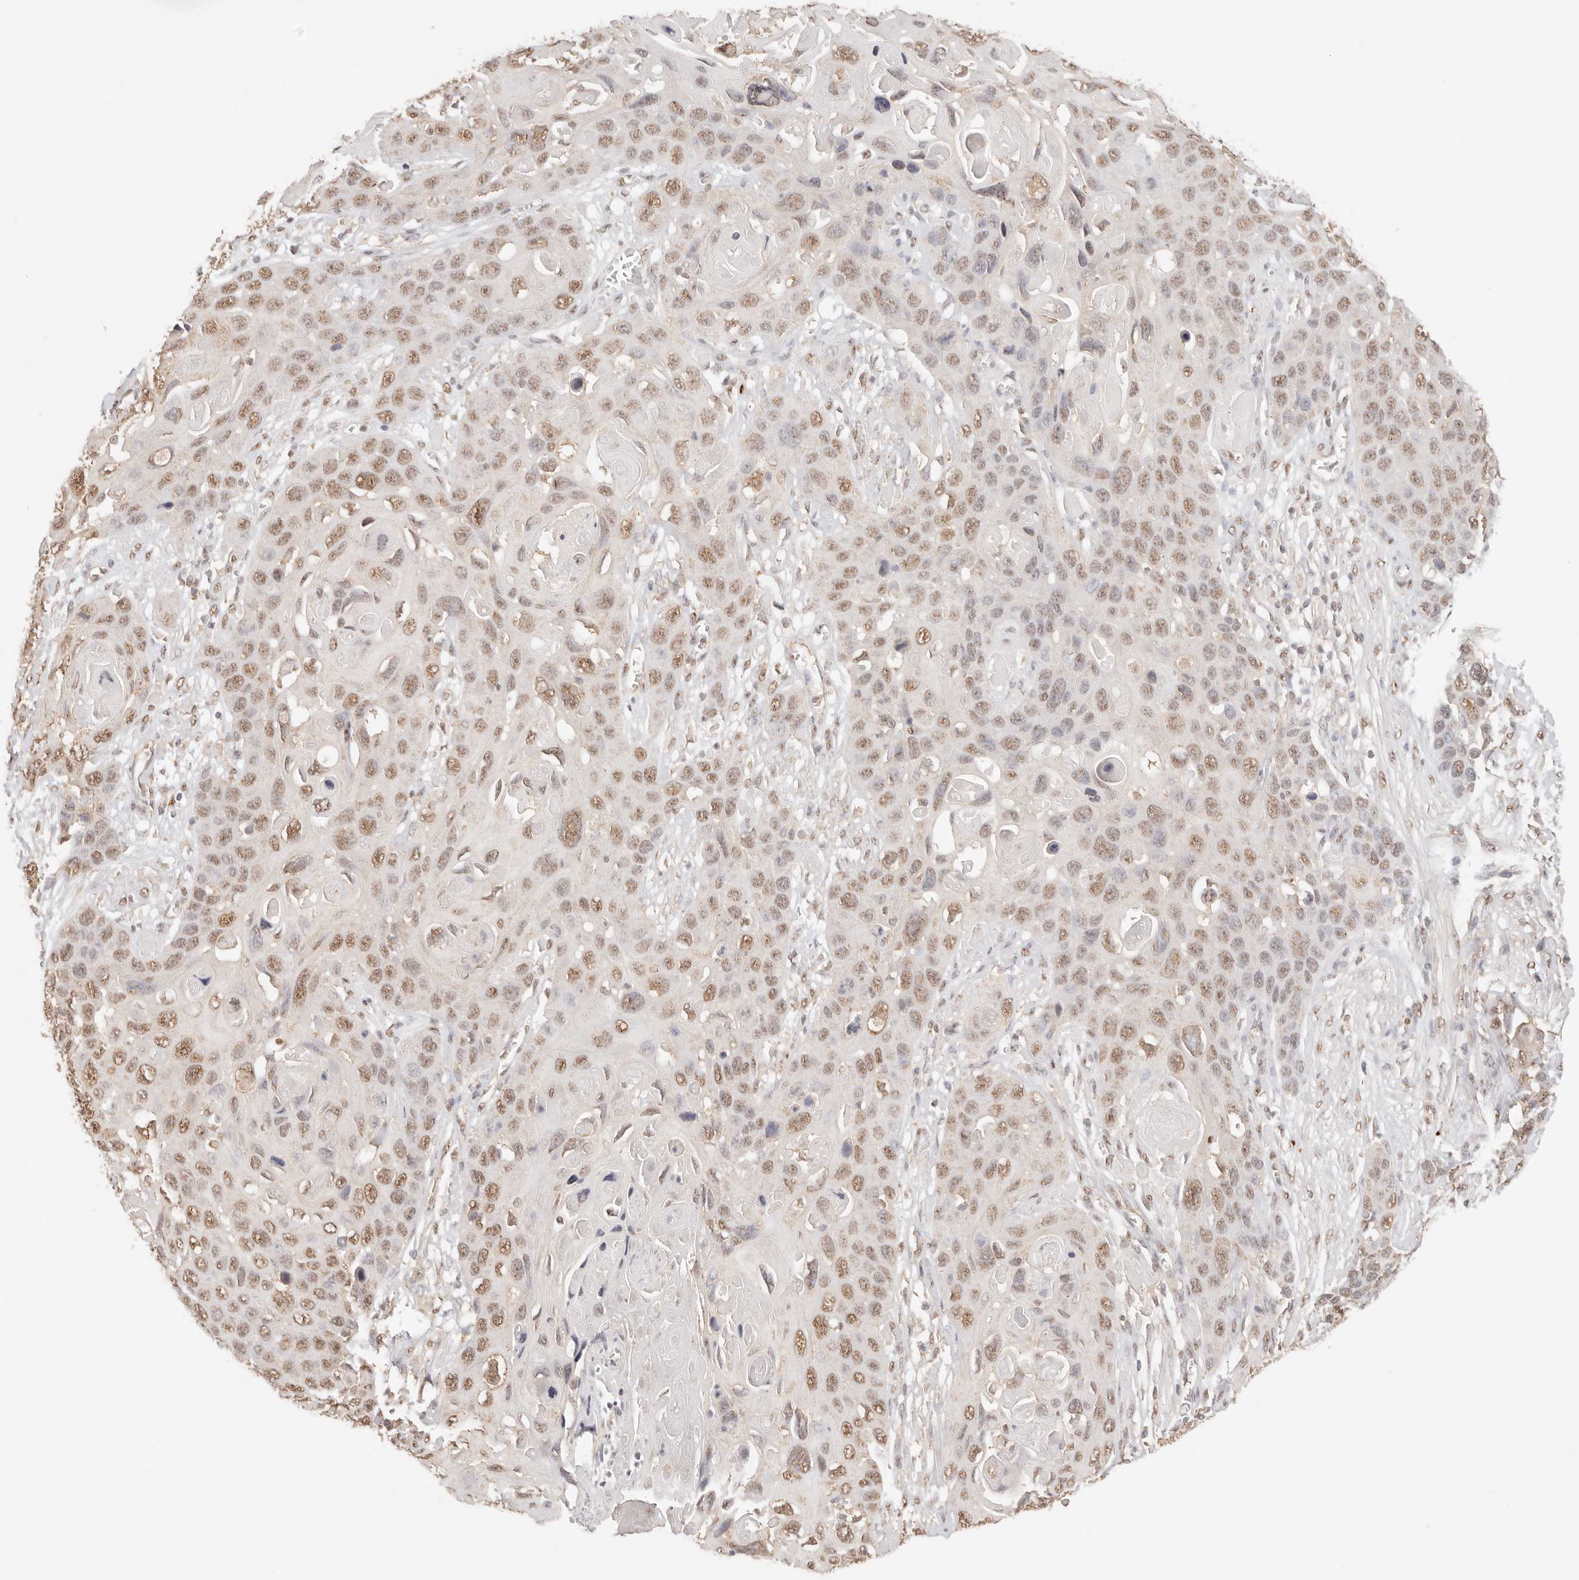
{"staining": {"intensity": "moderate", "quantity": ">75%", "location": "nuclear"}, "tissue": "skin cancer", "cell_type": "Tumor cells", "image_type": "cancer", "snomed": [{"axis": "morphology", "description": "Squamous cell carcinoma, NOS"}, {"axis": "topography", "description": "Skin"}], "caption": "About >75% of tumor cells in human skin cancer (squamous cell carcinoma) display moderate nuclear protein staining as visualized by brown immunohistochemical staining.", "gene": "IL1R2", "patient": {"sex": "male", "age": 55}}